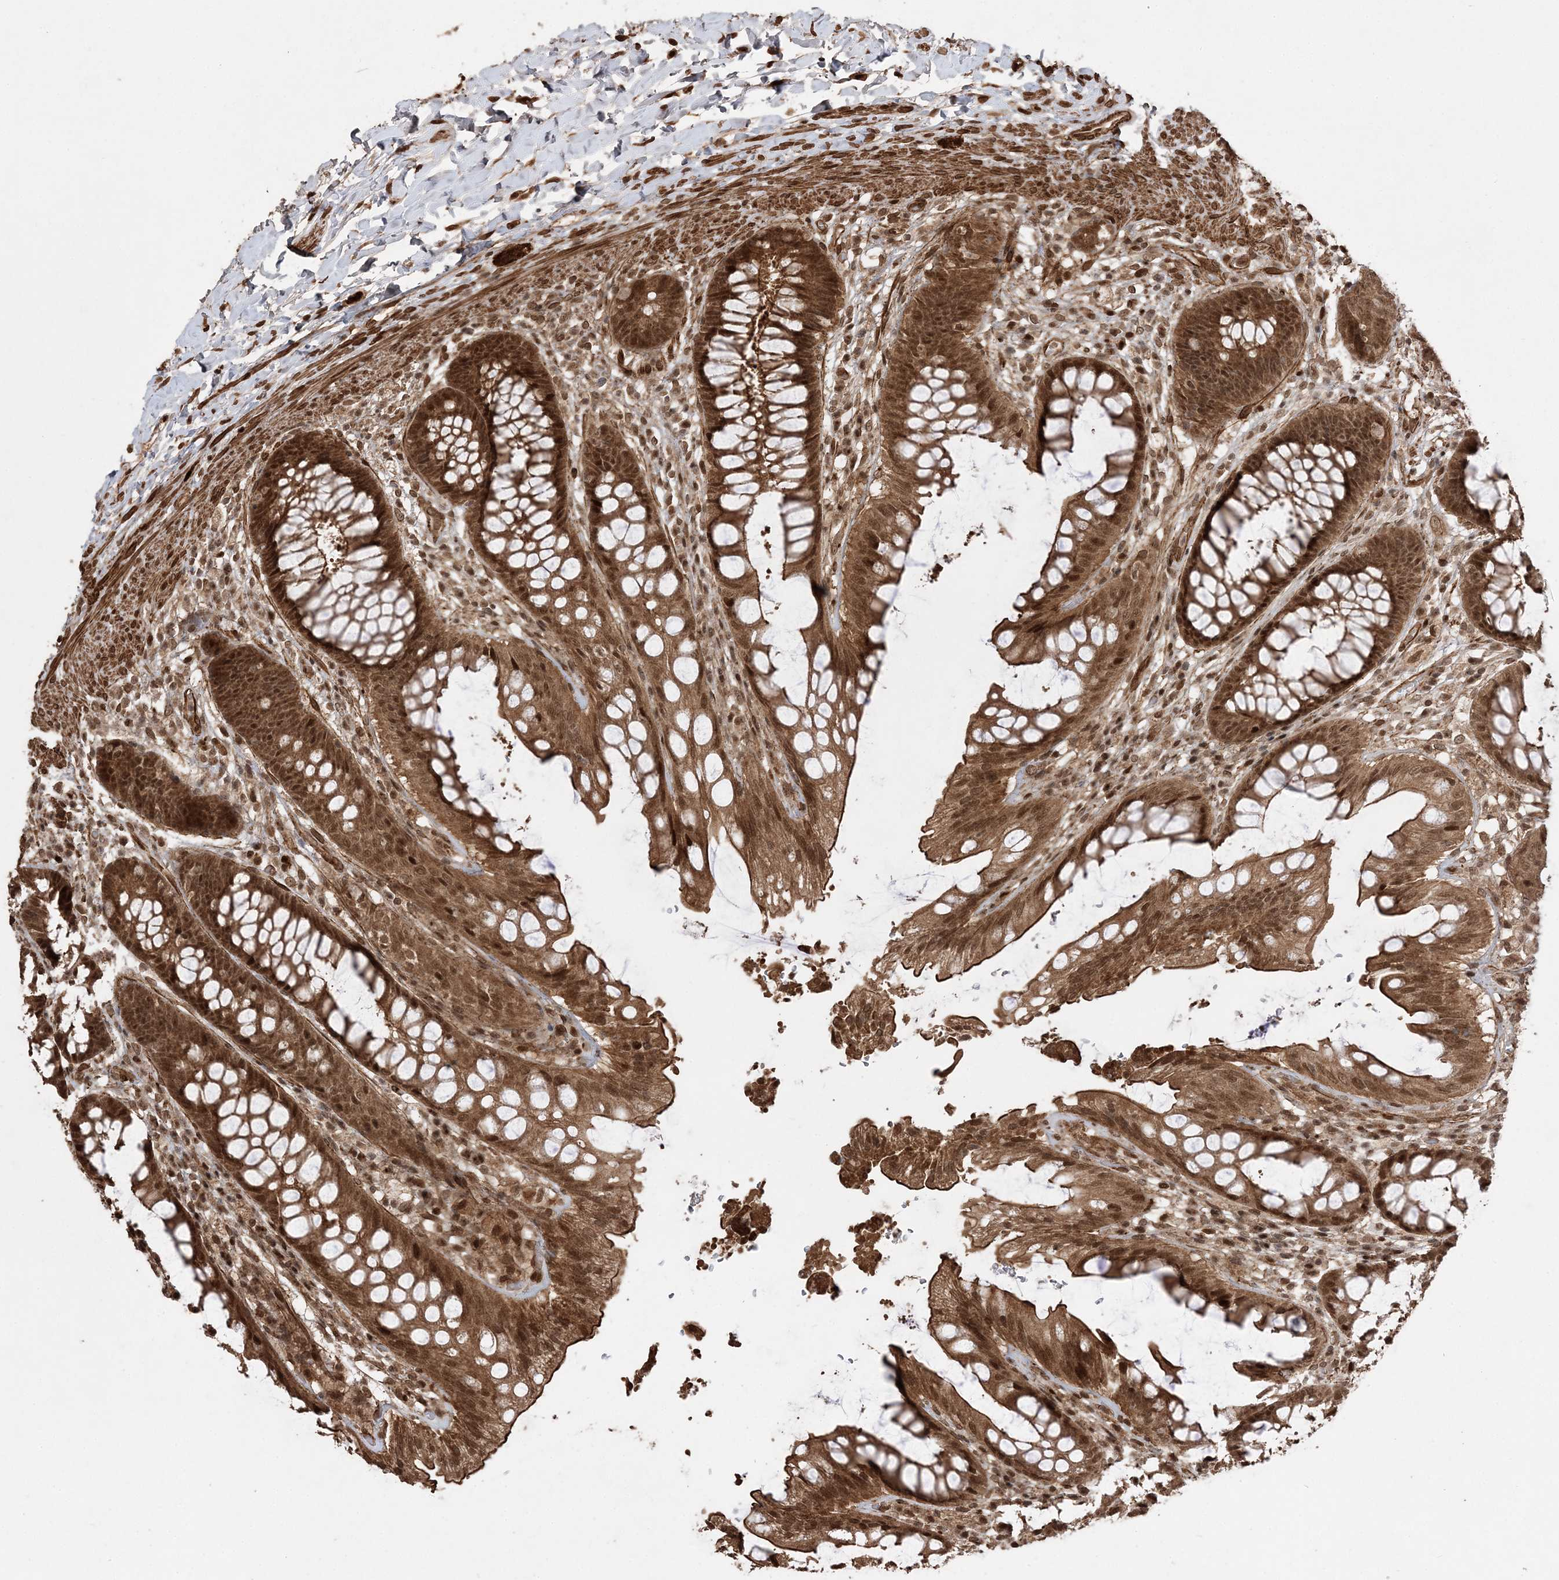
{"staining": {"intensity": "strong", "quantity": ">75%", "location": "cytoplasmic/membranous,nuclear"}, "tissue": "rectum", "cell_type": "Glandular cells", "image_type": "normal", "snomed": [{"axis": "morphology", "description": "Normal tissue, NOS"}, {"axis": "topography", "description": "Rectum"}], "caption": "A micrograph showing strong cytoplasmic/membranous,nuclear positivity in approximately >75% of glandular cells in normal rectum, as visualized by brown immunohistochemical staining.", "gene": "ETAA1", "patient": {"sex": "female", "age": 46}}